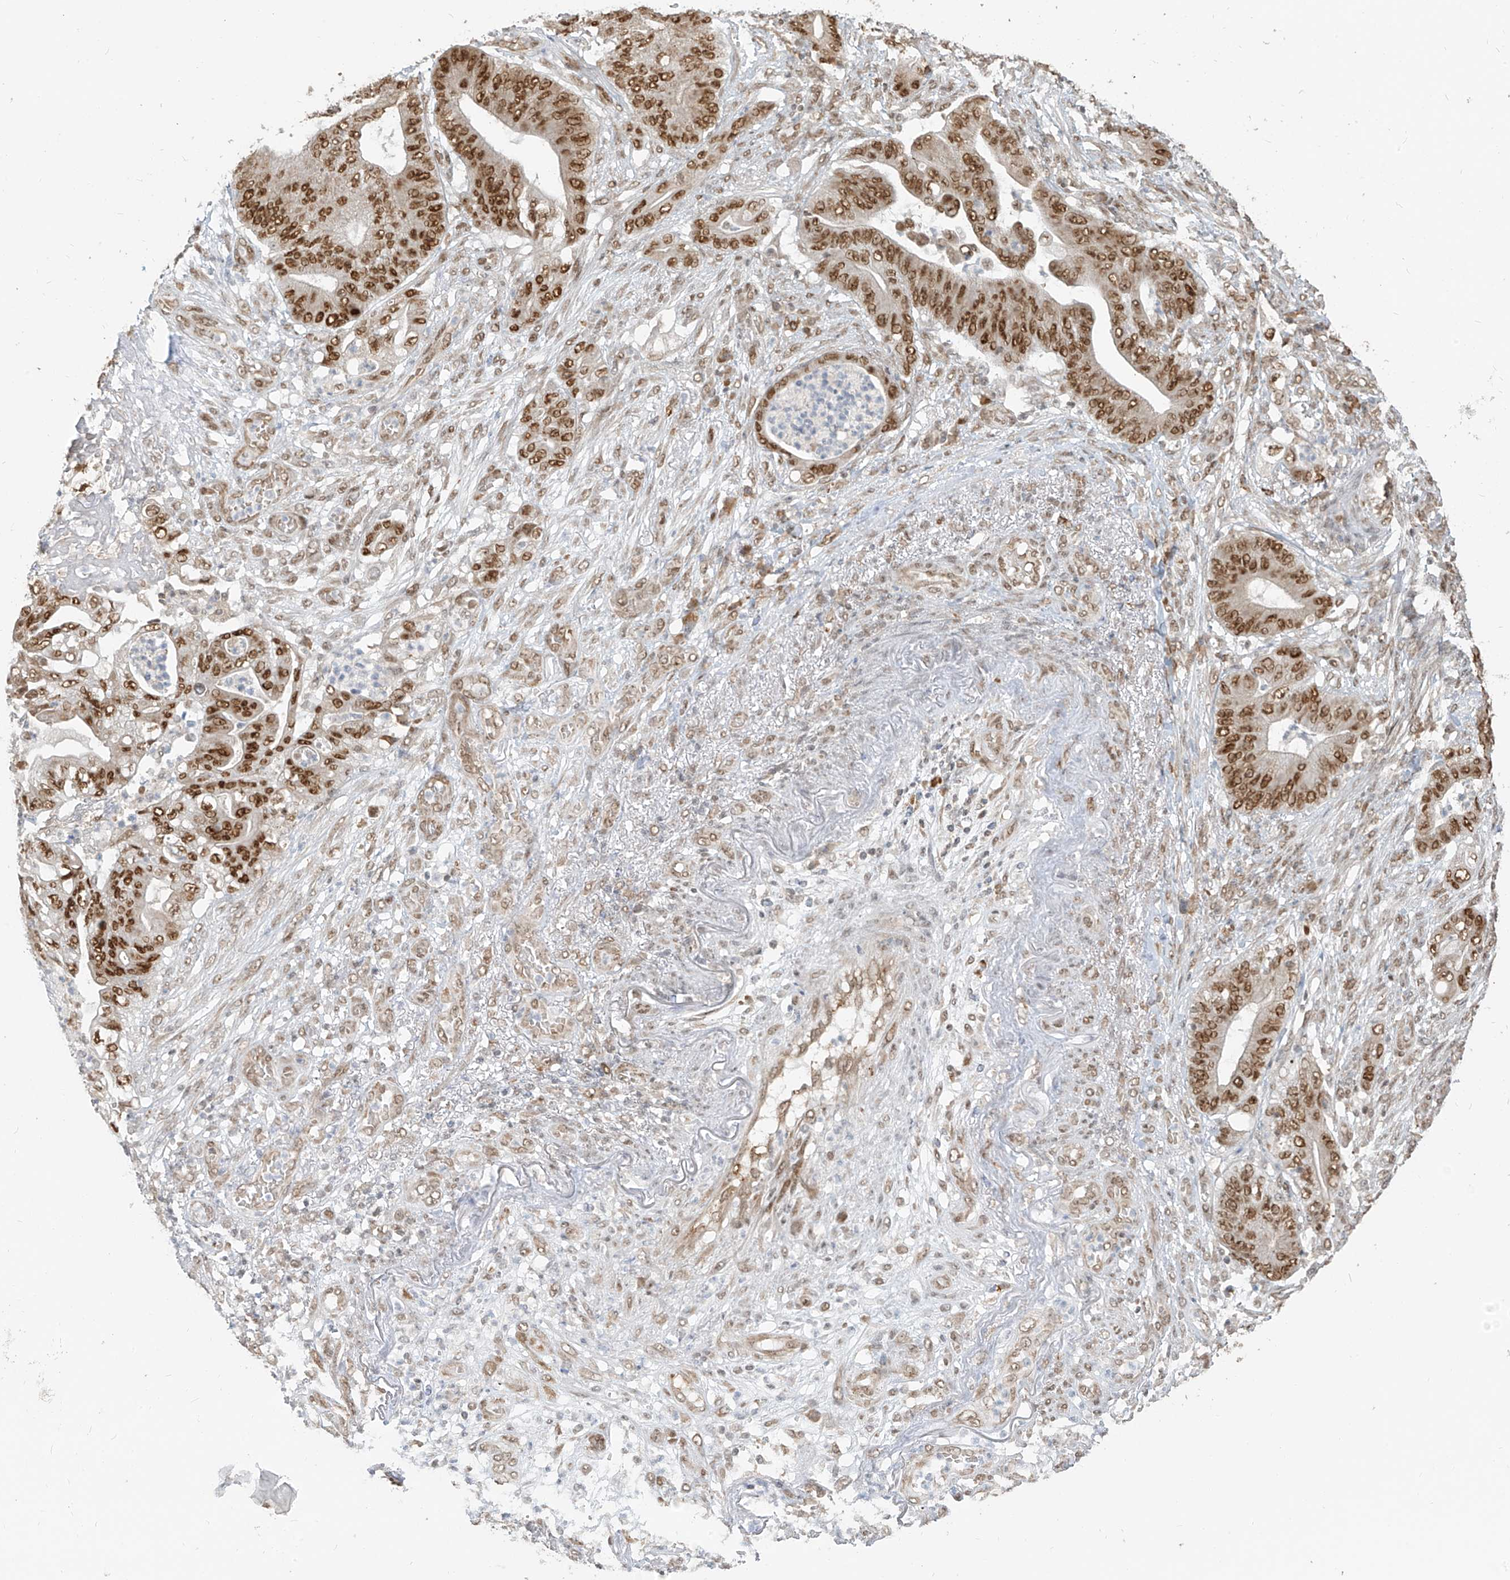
{"staining": {"intensity": "strong", "quantity": ">75%", "location": "nuclear"}, "tissue": "stomach cancer", "cell_type": "Tumor cells", "image_type": "cancer", "snomed": [{"axis": "morphology", "description": "Adenocarcinoma, NOS"}, {"axis": "topography", "description": "Stomach"}], "caption": "Human stomach adenocarcinoma stained with a brown dye exhibits strong nuclear positive positivity in about >75% of tumor cells.", "gene": "ZMYM2", "patient": {"sex": "female", "age": 73}}